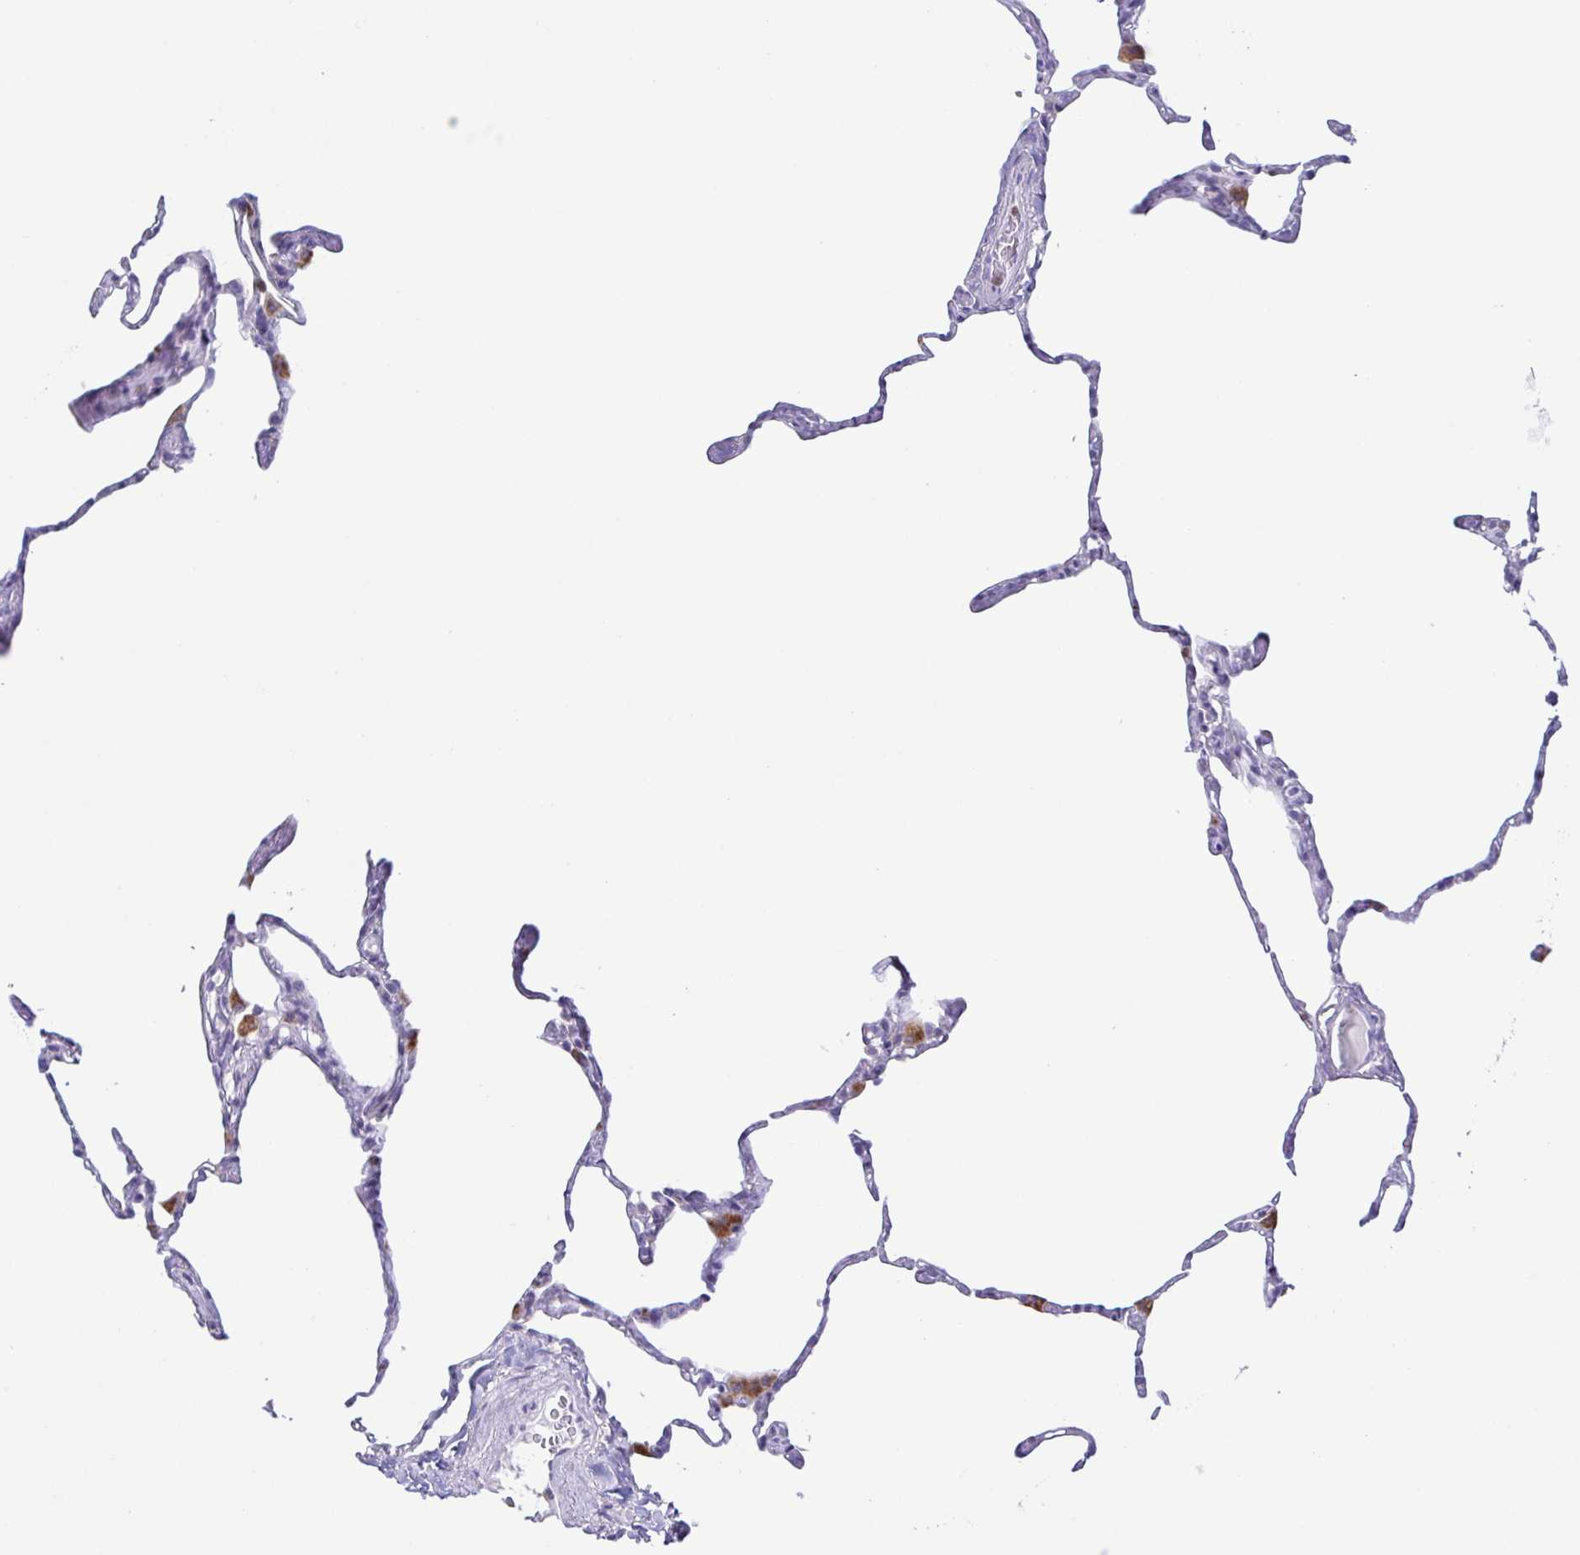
{"staining": {"intensity": "negative", "quantity": "none", "location": "none"}, "tissue": "lung", "cell_type": "Alveolar cells", "image_type": "normal", "snomed": [{"axis": "morphology", "description": "Normal tissue, NOS"}, {"axis": "topography", "description": "Lung"}], "caption": "This photomicrograph is of normal lung stained with IHC to label a protein in brown with the nuclei are counter-stained blue. There is no positivity in alveolar cells.", "gene": "ATP6V1G2", "patient": {"sex": "male", "age": 65}}